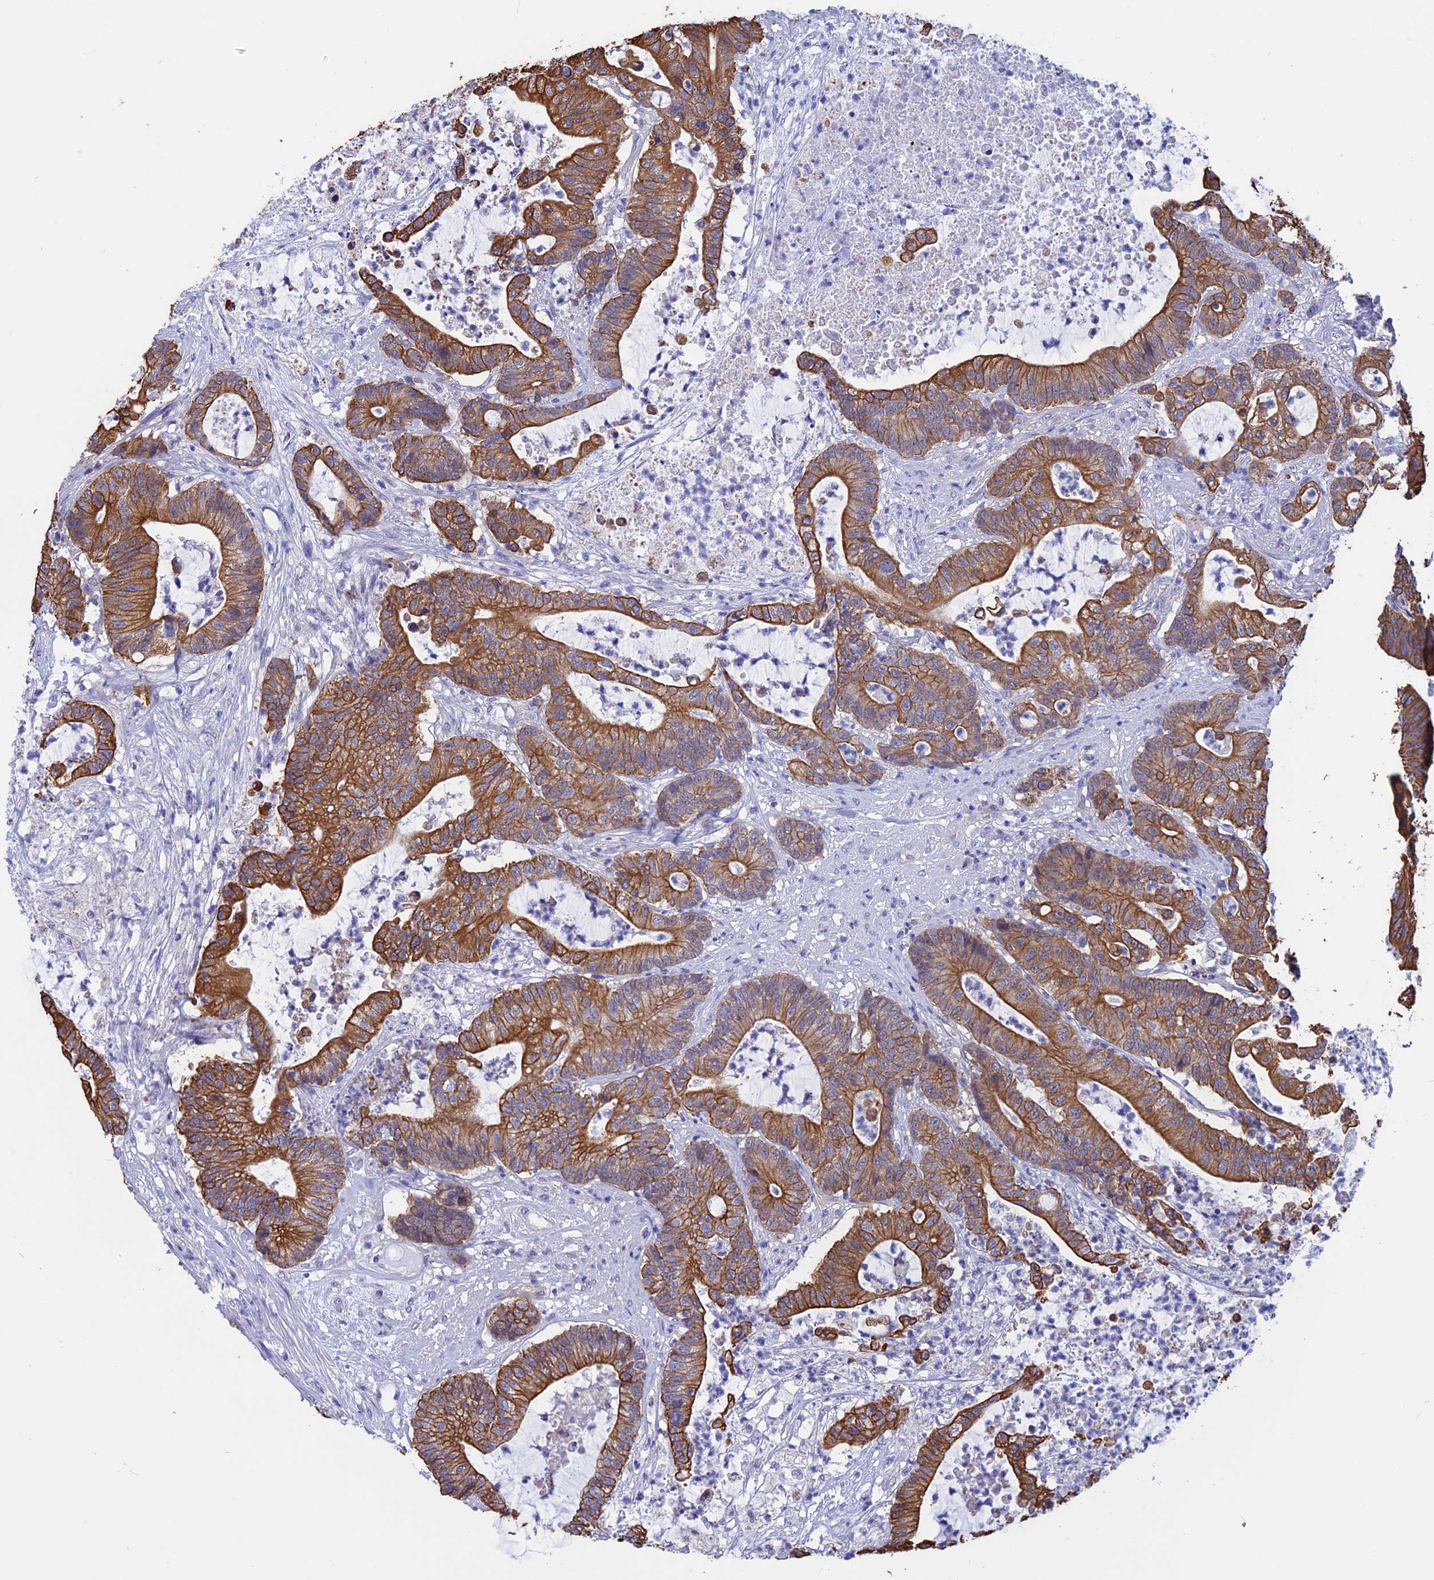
{"staining": {"intensity": "strong", "quantity": ">75%", "location": "cytoplasmic/membranous"}, "tissue": "colorectal cancer", "cell_type": "Tumor cells", "image_type": "cancer", "snomed": [{"axis": "morphology", "description": "Adenocarcinoma, NOS"}, {"axis": "topography", "description": "Colon"}], "caption": "Colorectal cancer (adenocarcinoma) was stained to show a protein in brown. There is high levels of strong cytoplasmic/membranous expression in approximately >75% of tumor cells. (Brightfield microscopy of DAB IHC at high magnification).", "gene": "STUB1", "patient": {"sex": "female", "age": 84}}